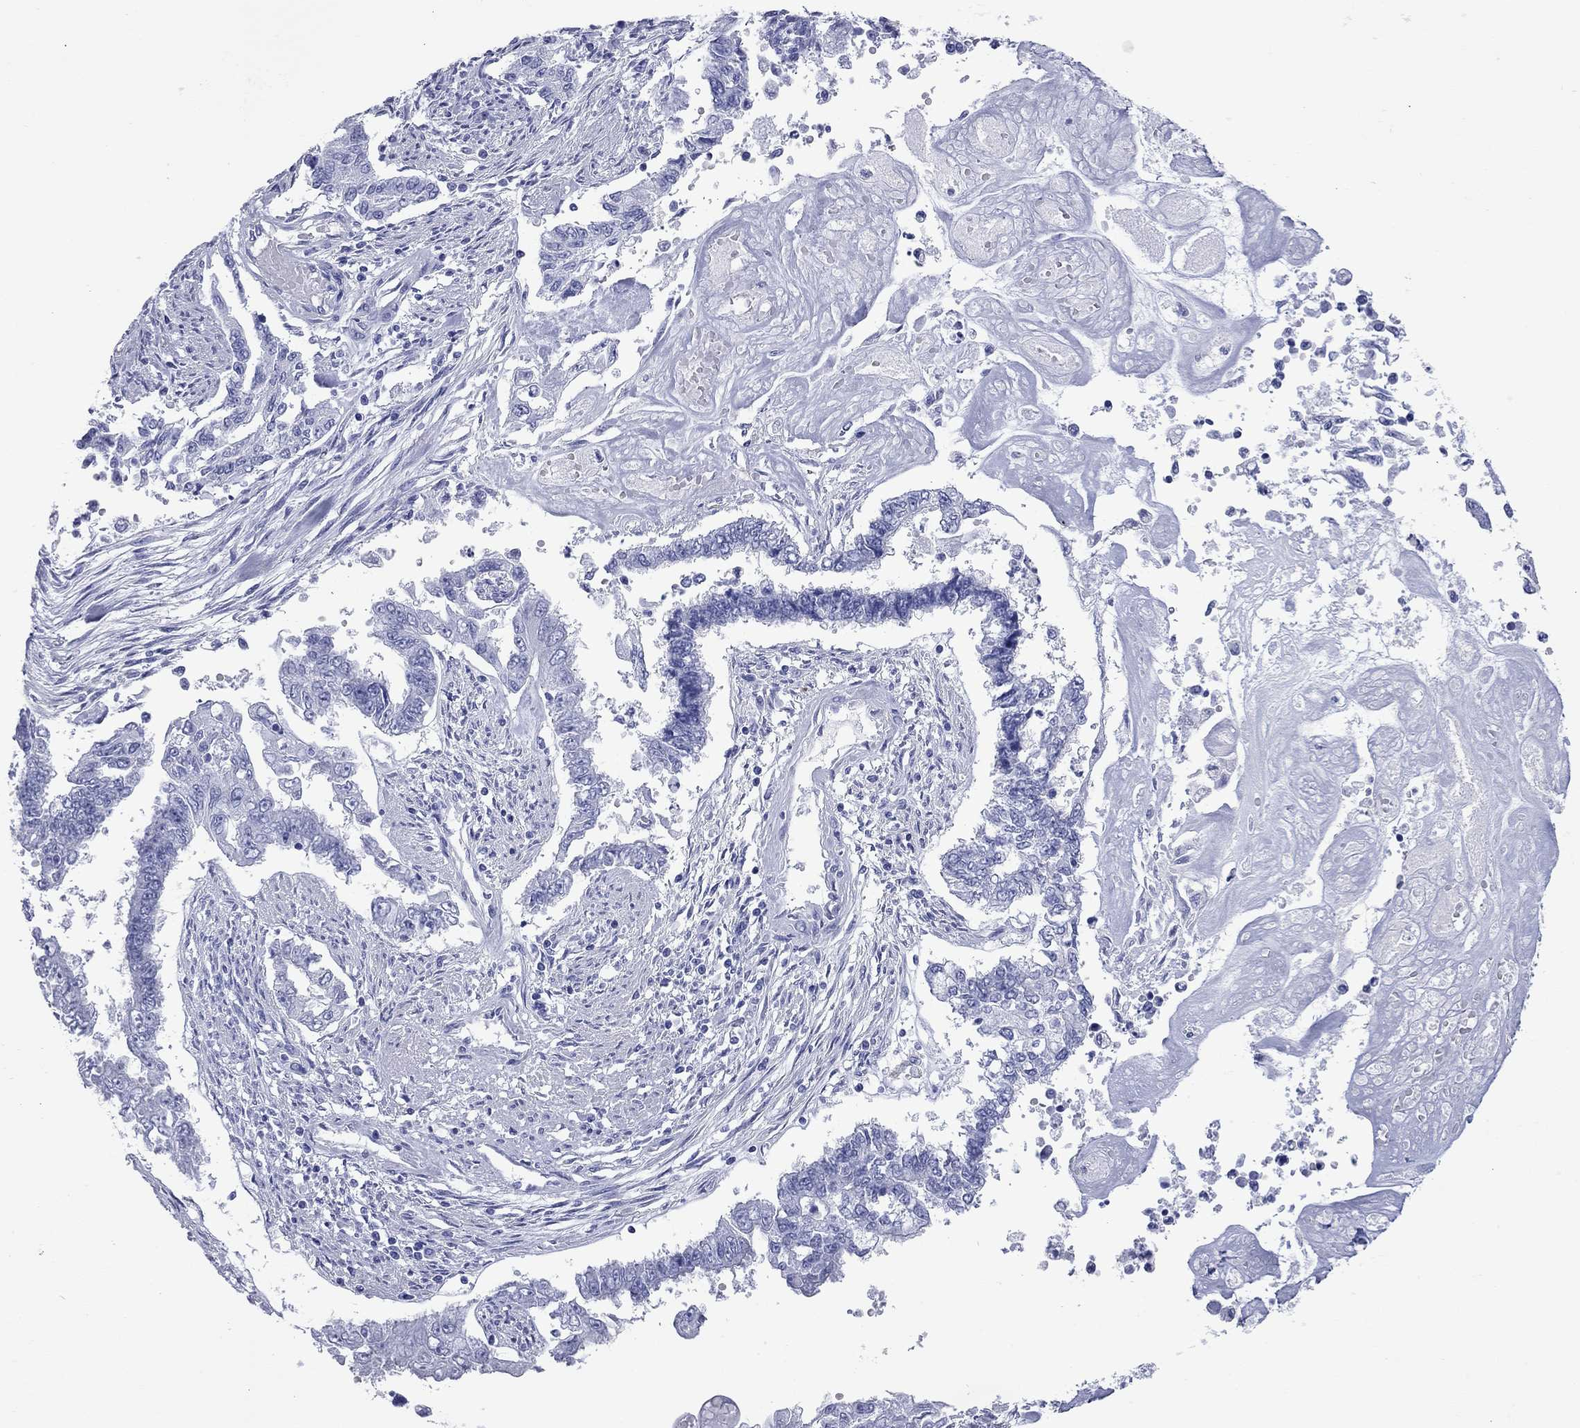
{"staining": {"intensity": "negative", "quantity": "none", "location": "none"}, "tissue": "endometrial cancer", "cell_type": "Tumor cells", "image_type": "cancer", "snomed": [{"axis": "morphology", "description": "Adenocarcinoma, NOS"}, {"axis": "topography", "description": "Uterus"}], "caption": "Tumor cells show no significant protein expression in endometrial cancer. (Immunohistochemistry, brightfield microscopy, high magnification).", "gene": "ACTL7B", "patient": {"sex": "female", "age": 59}}